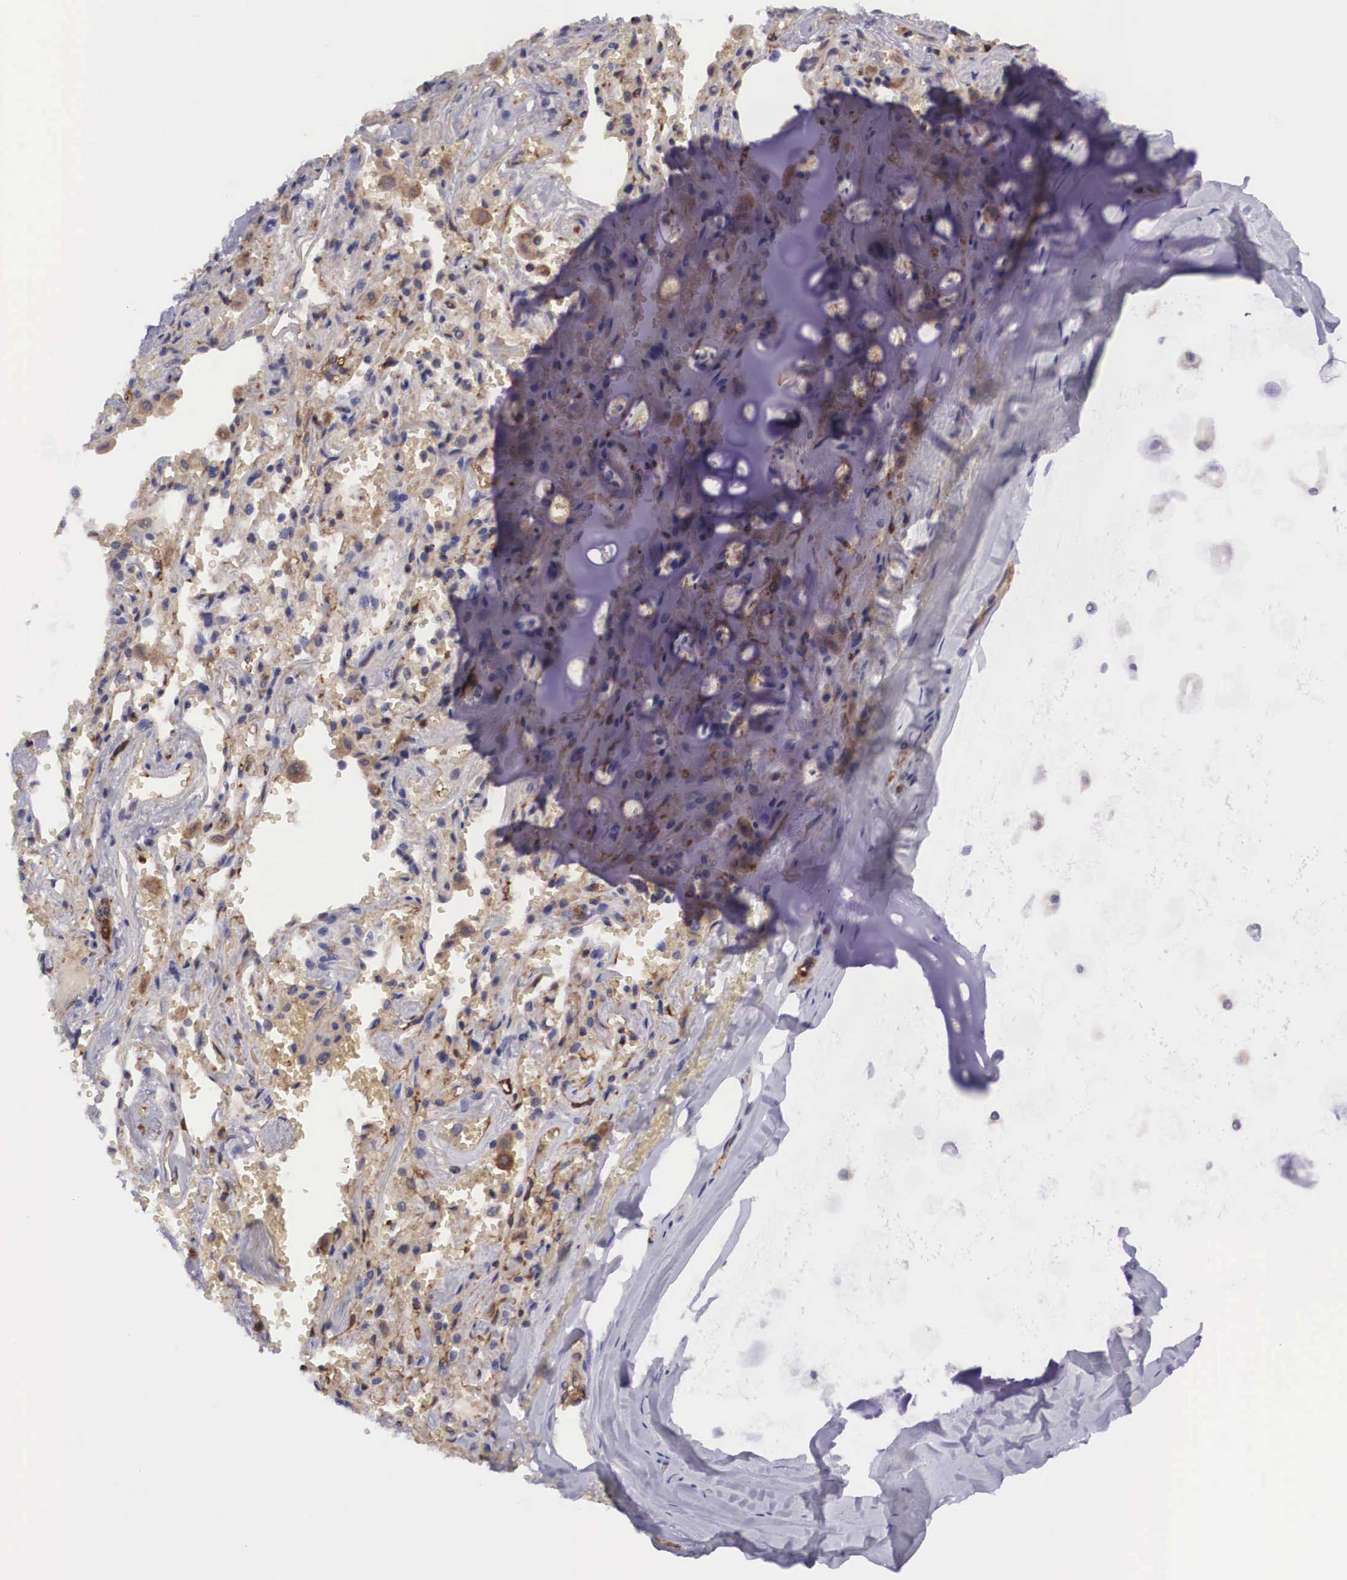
{"staining": {"intensity": "negative", "quantity": "none", "location": "none"}, "tissue": "adipose tissue", "cell_type": "Adipocytes", "image_type": "normal", "snomed": [{"axis": "morphology", "description": "Normal tissue, NOS"}, {"axis": "topography", "description": "Cartilage tissue"}, {"axis": "topography", "description": "Lung"}], "caption": "The immunohistochemistry image has no significant staining in adipocytes of adipose tissue.", "gene": "BCAR1", "patient": {"sex": "male", "age": 65}}